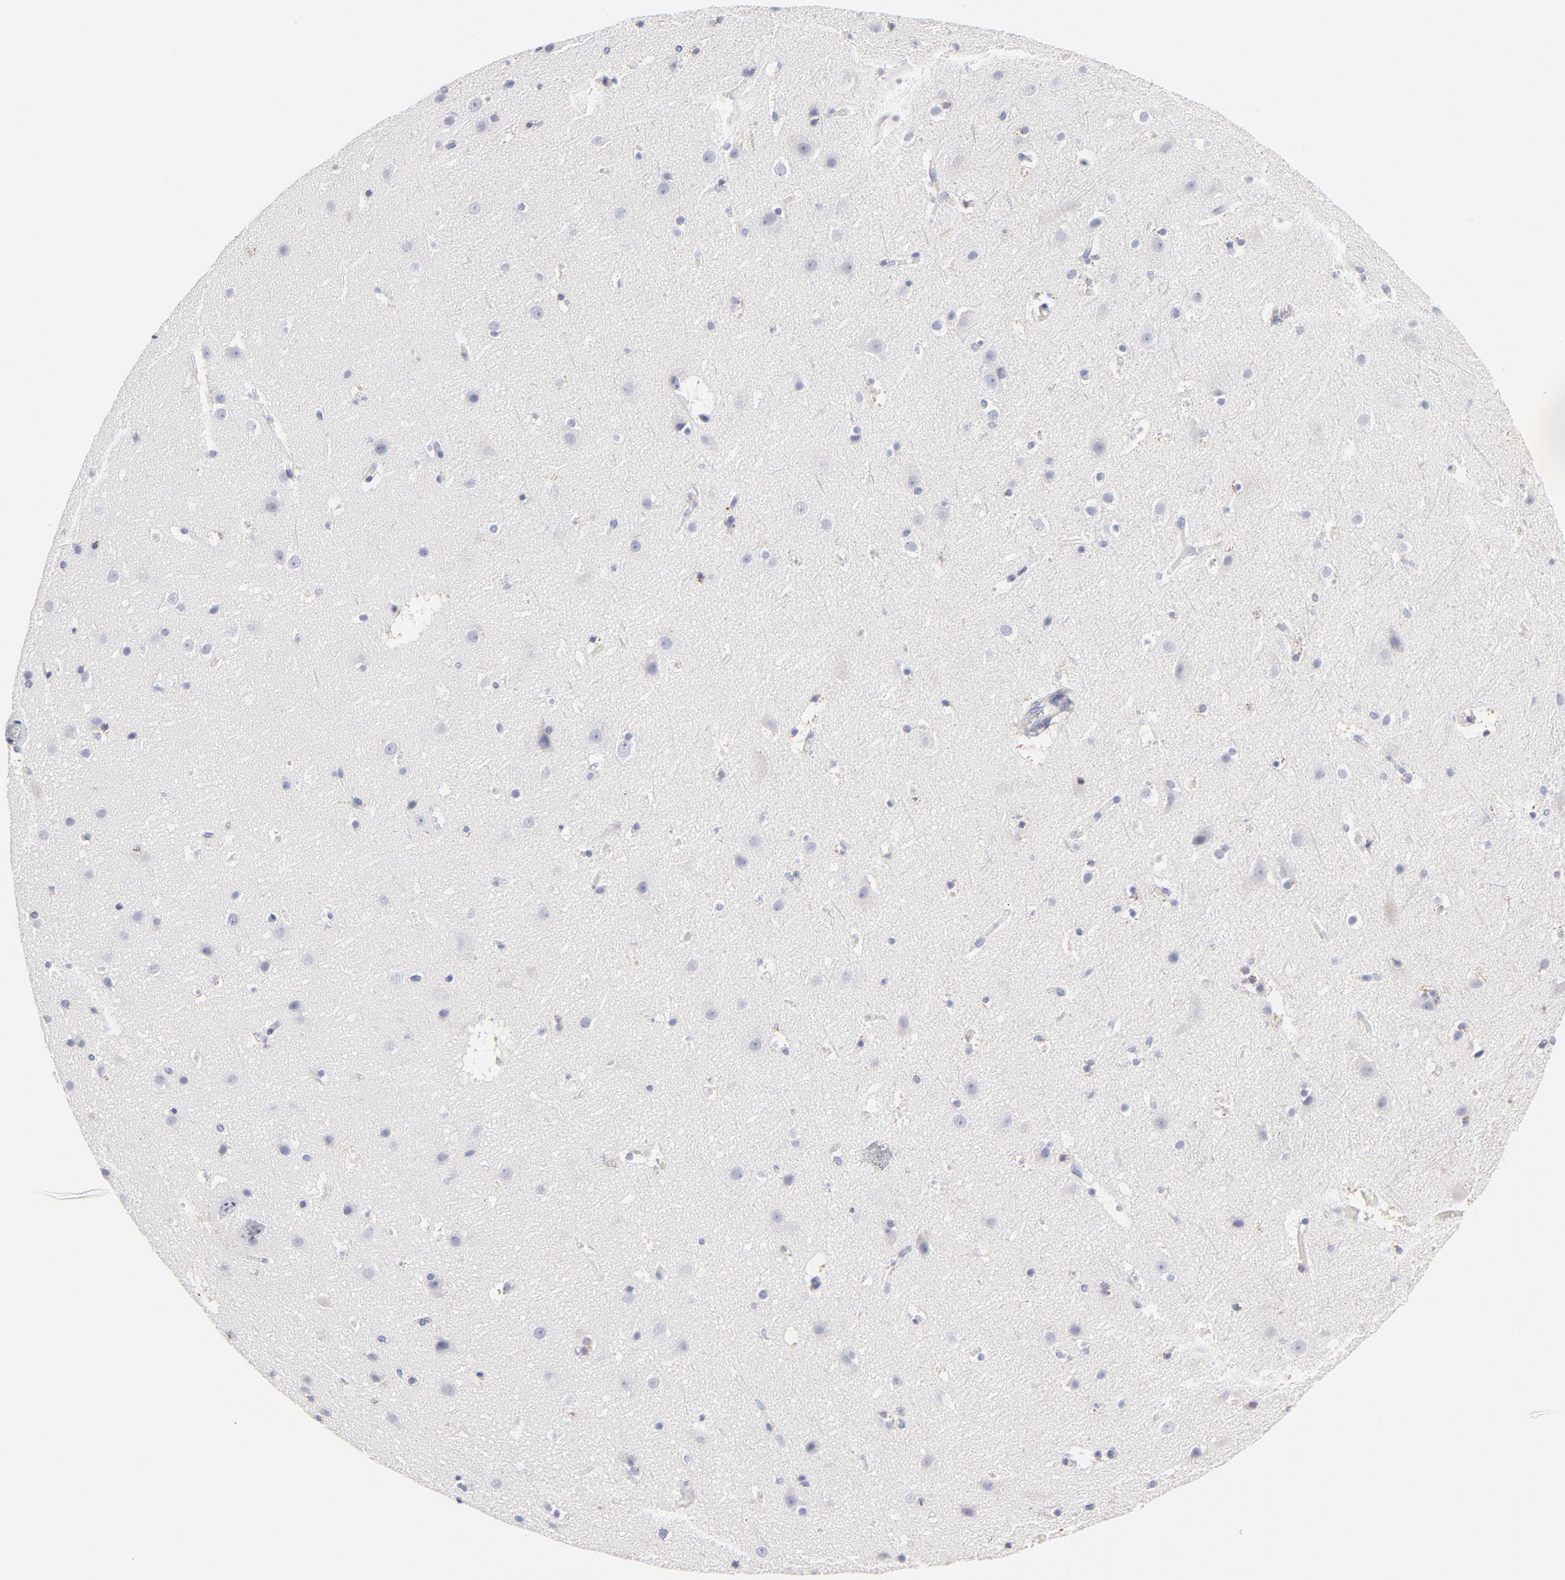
{"staining": {"intensity": "negative", "quantity": "none", "location": "none"}, "tissue": "cerebral cortex", "cell_type": "Endothelial cells", "image_type": "normal", "snomed": [{"axis": "morphology", "description": "Normal tissue, NOS"}, {"axis": "topography", "description": "Cerebral cortex"}], "caption": "This is a image of IHC staining of benign cerebral cortex, which shows no positivity in endothelial cells. (DAB (3,3'-diaminobenzidine) immunohistochemistry (IHC) visualized using brightfield microscopy, high magnification).", "gene": "TST", "patient": {"sex": "male", "age": 45}}